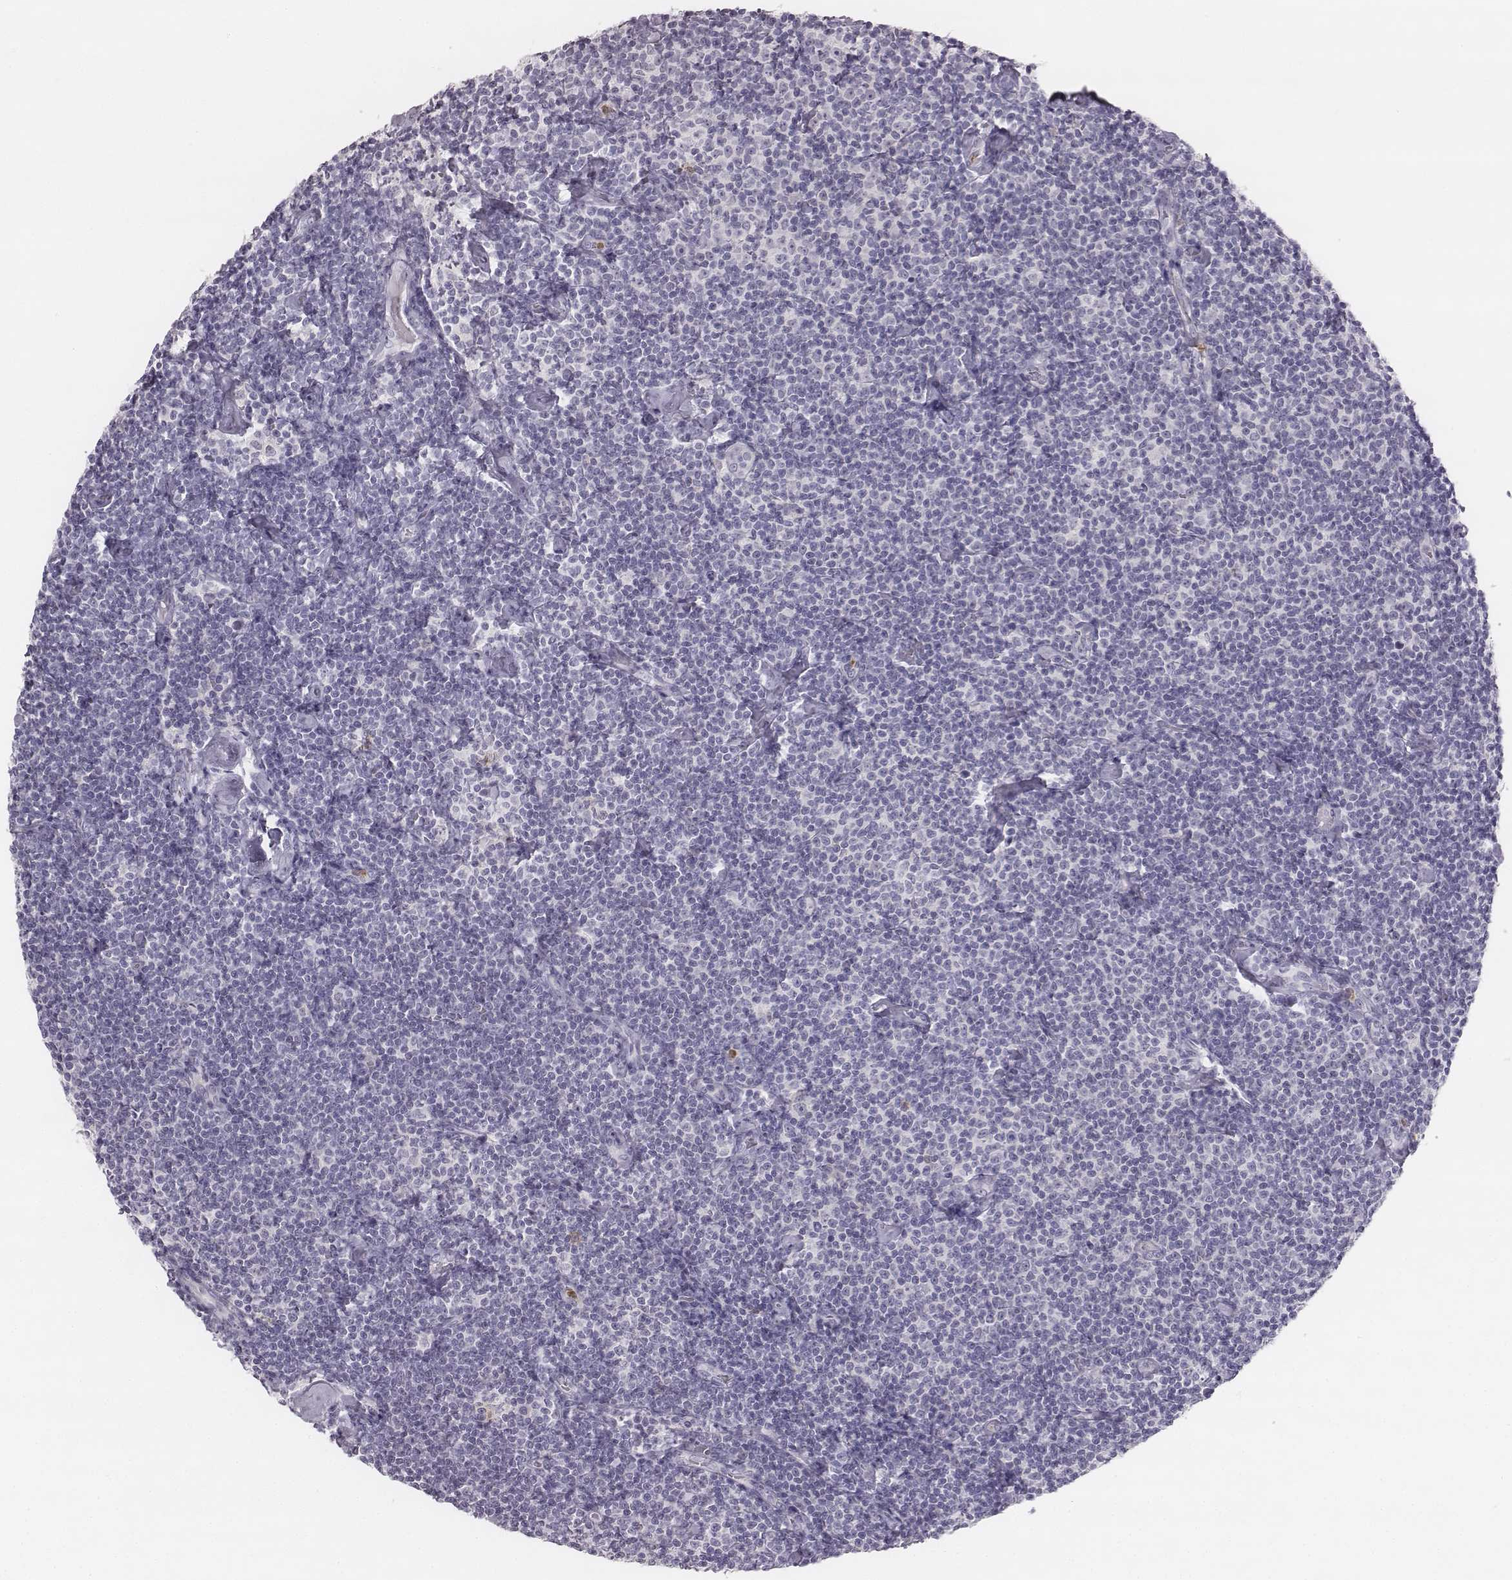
{"staining": {"intensity": "negative", "quantity": "none", "location": "none"}, "tissue": "lymphoma", "cell_type": "Tumor cells", "image_type": "cancer", "snomed": [{"axis": "morphology", "description": "Malignant lymphoma, non-Hodgkin's type, Low grade"}, {"axis": "topography", "description": "Lymph node"}], "caption": "This is a micrograph of immunohistochemistry staining of low-grade malignant lymphoma, non-Hodgkin's type, which shows no staining in tumor cells.", "gene": "KCNJ12", "patient": {"sex": "male", "age": 81}}